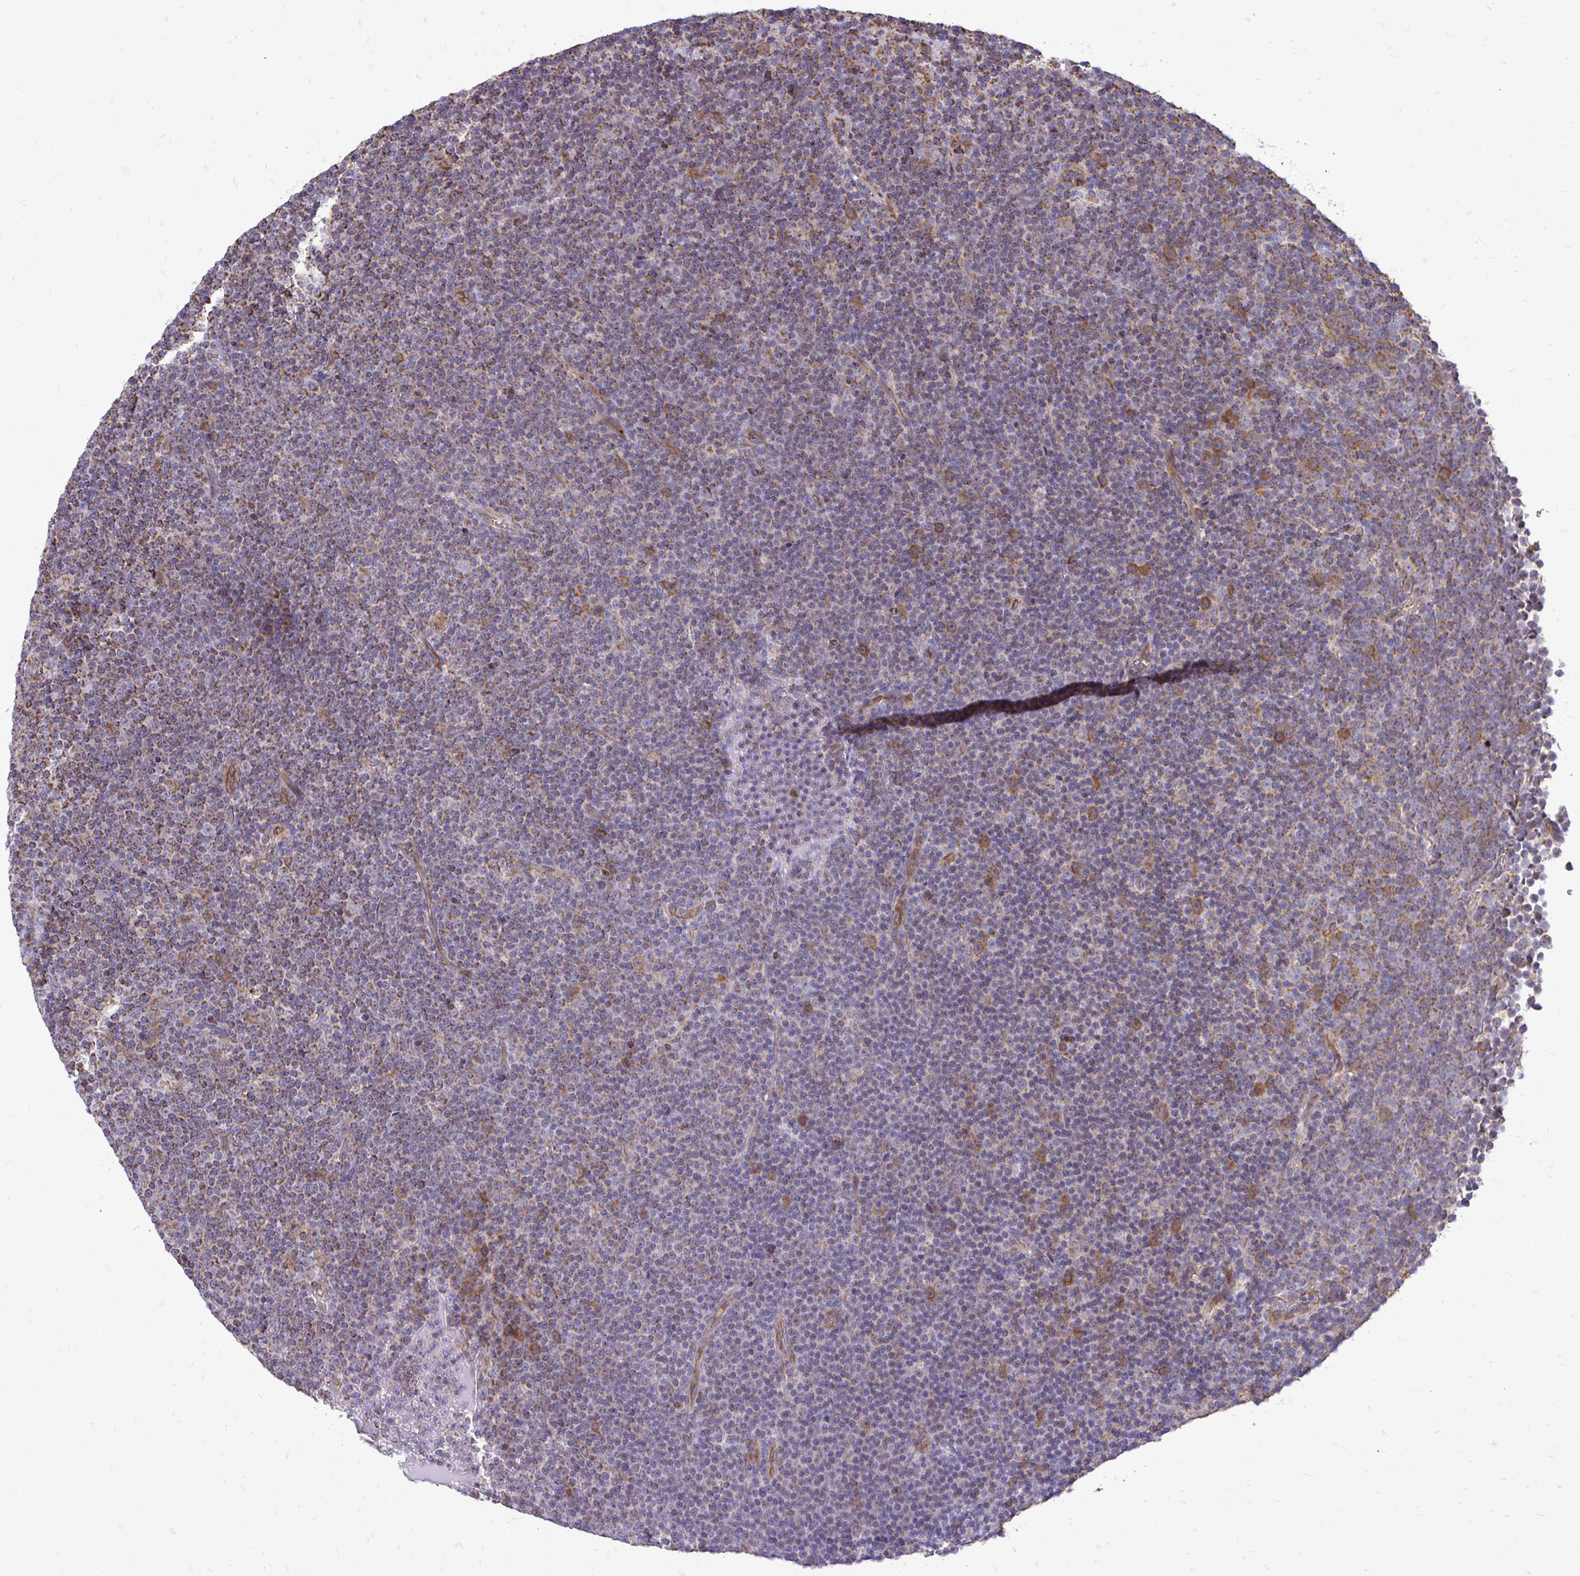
{"staining": {"intensity": "moderate", "quantity": ">75%", "location": "cytoplasmic/membranous"}, "tissue": "lymphoma", "cell_type": "Tumor cells", "image_type": "cancer", "snomed": [{"axis": "morphology", "description": "Malignant lymphoma, non-Hodgkin's type, Low grade"}, {"axis": "topography", "description": "Lymph node"}], "caption": "Immunohistochemical staining of human malignant lymphoma, non-Hodgkin's type (low-grade) demonstrates medium levels of moderate cytoplasmic/membranous staining in about >75% of tumor cells.", "gene": "UBE2C", "patient": {"sex": "female", "age": 67}}